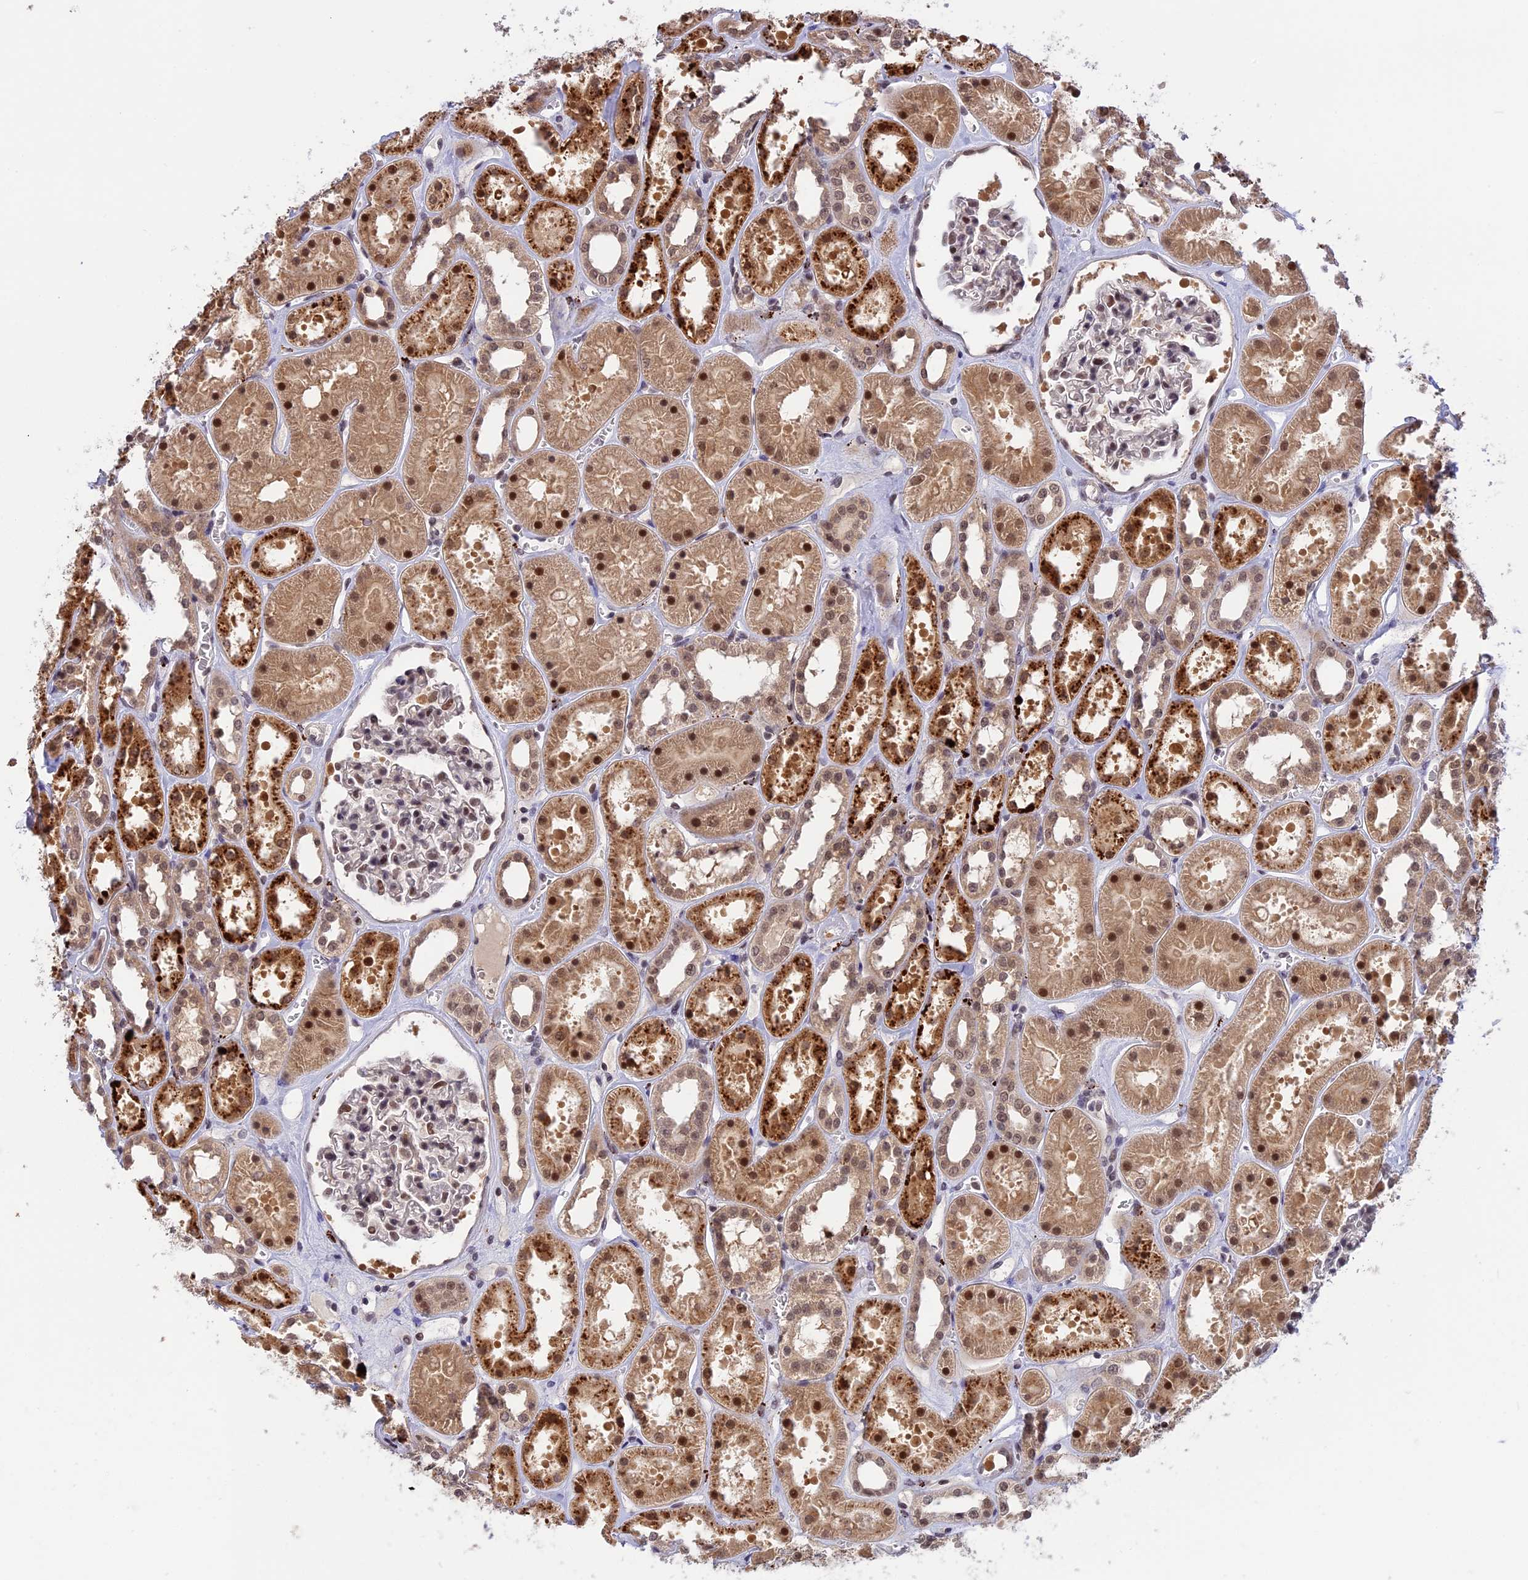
{"staining": {"intensity": "moderate", "quantity": "<25%", "location": "nuclear"}, "tissue": "kidney", "cell_type": "Cells in glomeruli", "image_type": "normal", "snomed": [{"axis": "morphology", "description": "Normal tissue, NOS"}, {"axis": "topography", "description": "Kidney"}], "caption": "Immunohistochemical staining of unremarkable kidney shows low levels of moderate nuclear staining in approximately <25% of cells in glomeruli.", "gene": "POLR2C", "patient": {"sex": "female", "age": 41}}